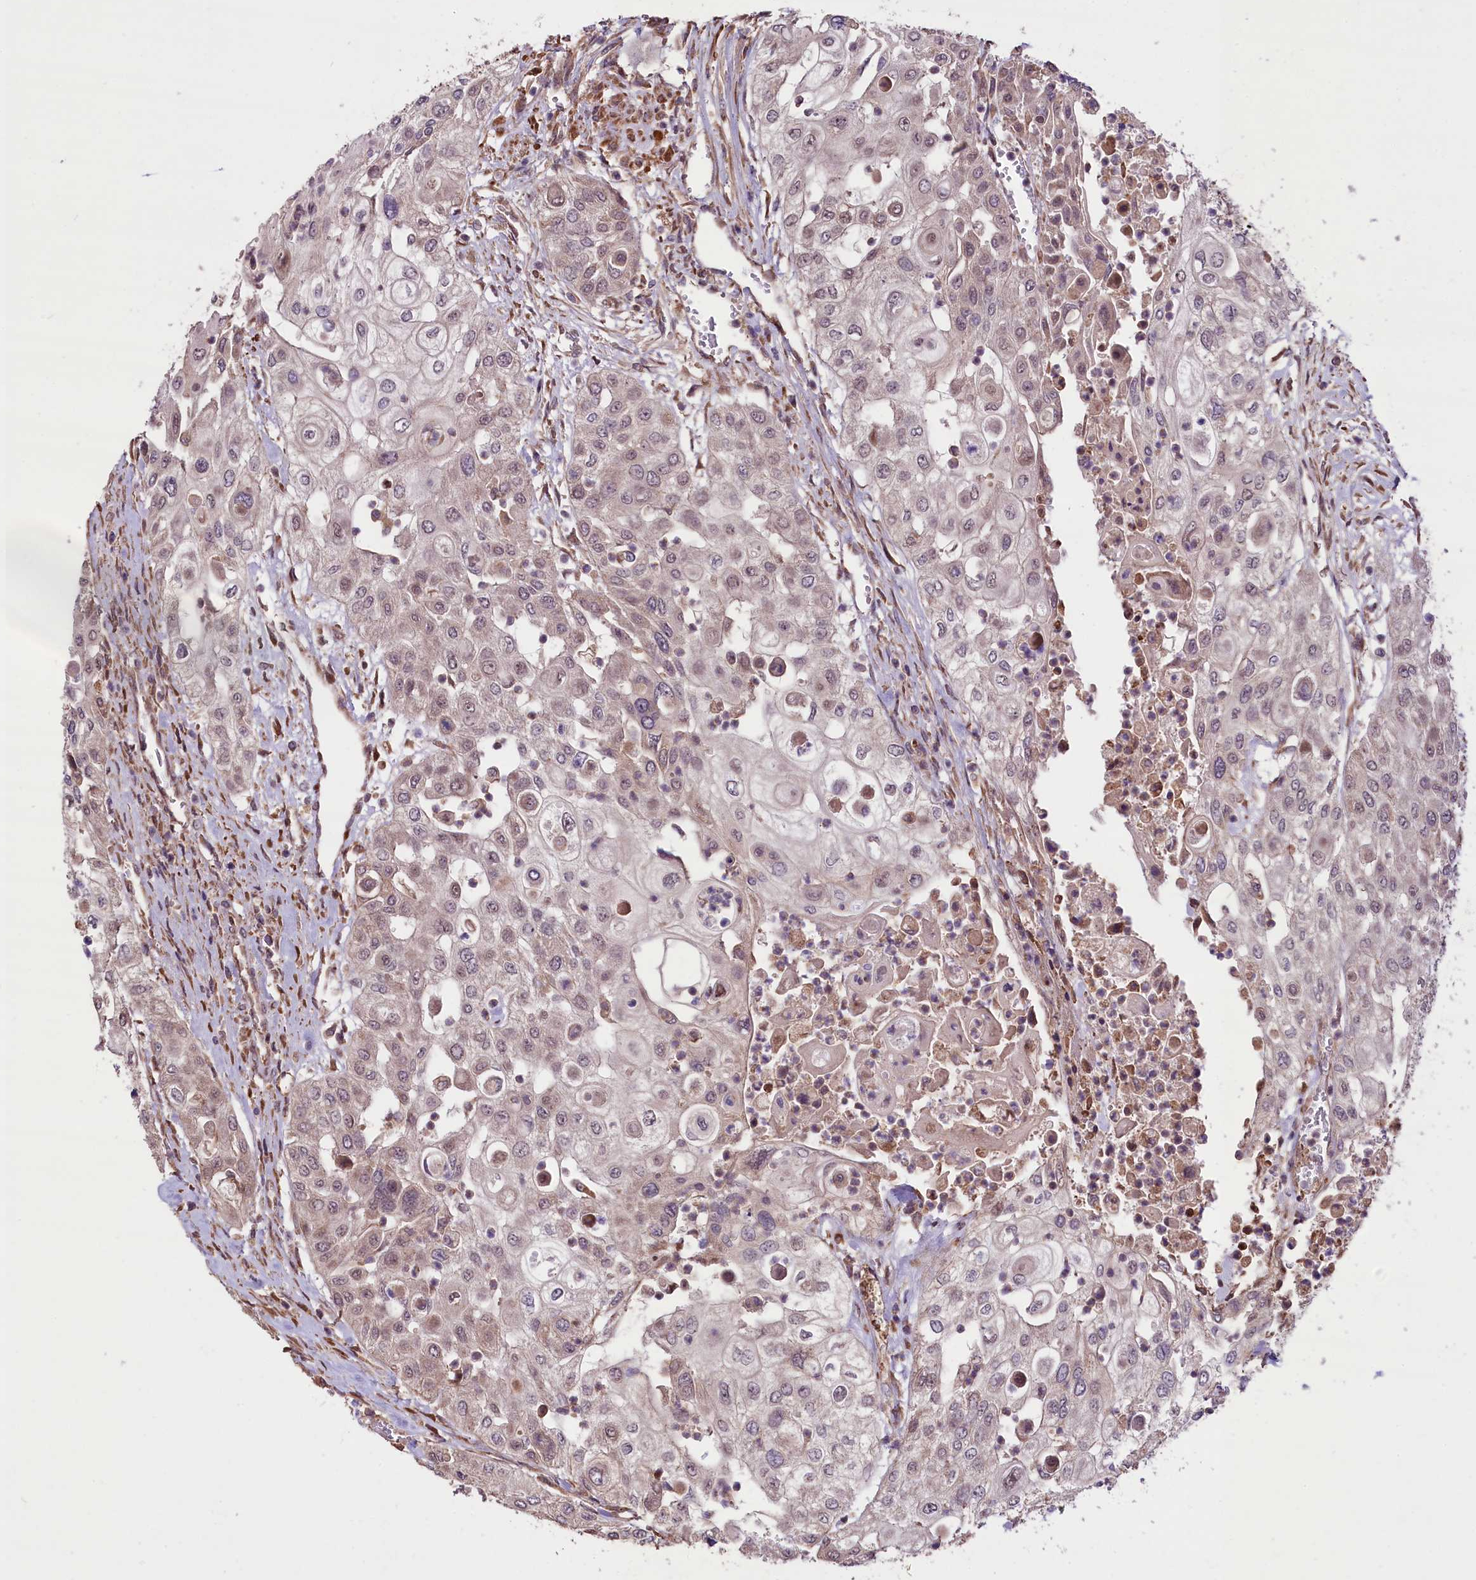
{"staining": {"intensity": "weak", "quantity": "<25%", "location": "cytoplasmic/membranous,nuclear"}, "tissue": "urothelial cancer", "cell_type": "Tumor cells", "image_type": "cancer", "snomed": [{"axis": "morphology", "description": "Urothelial carcinoma, High grade"}, {"axis": "topography", "description": "Urinary bladder"}], "caption": "This is an IHC histopathology image of urothelial carcinoma (high-grade). There is no staining in tumor cells.", "gene": "HDAC5", "patient": {"sex": "female", "age": 79}}